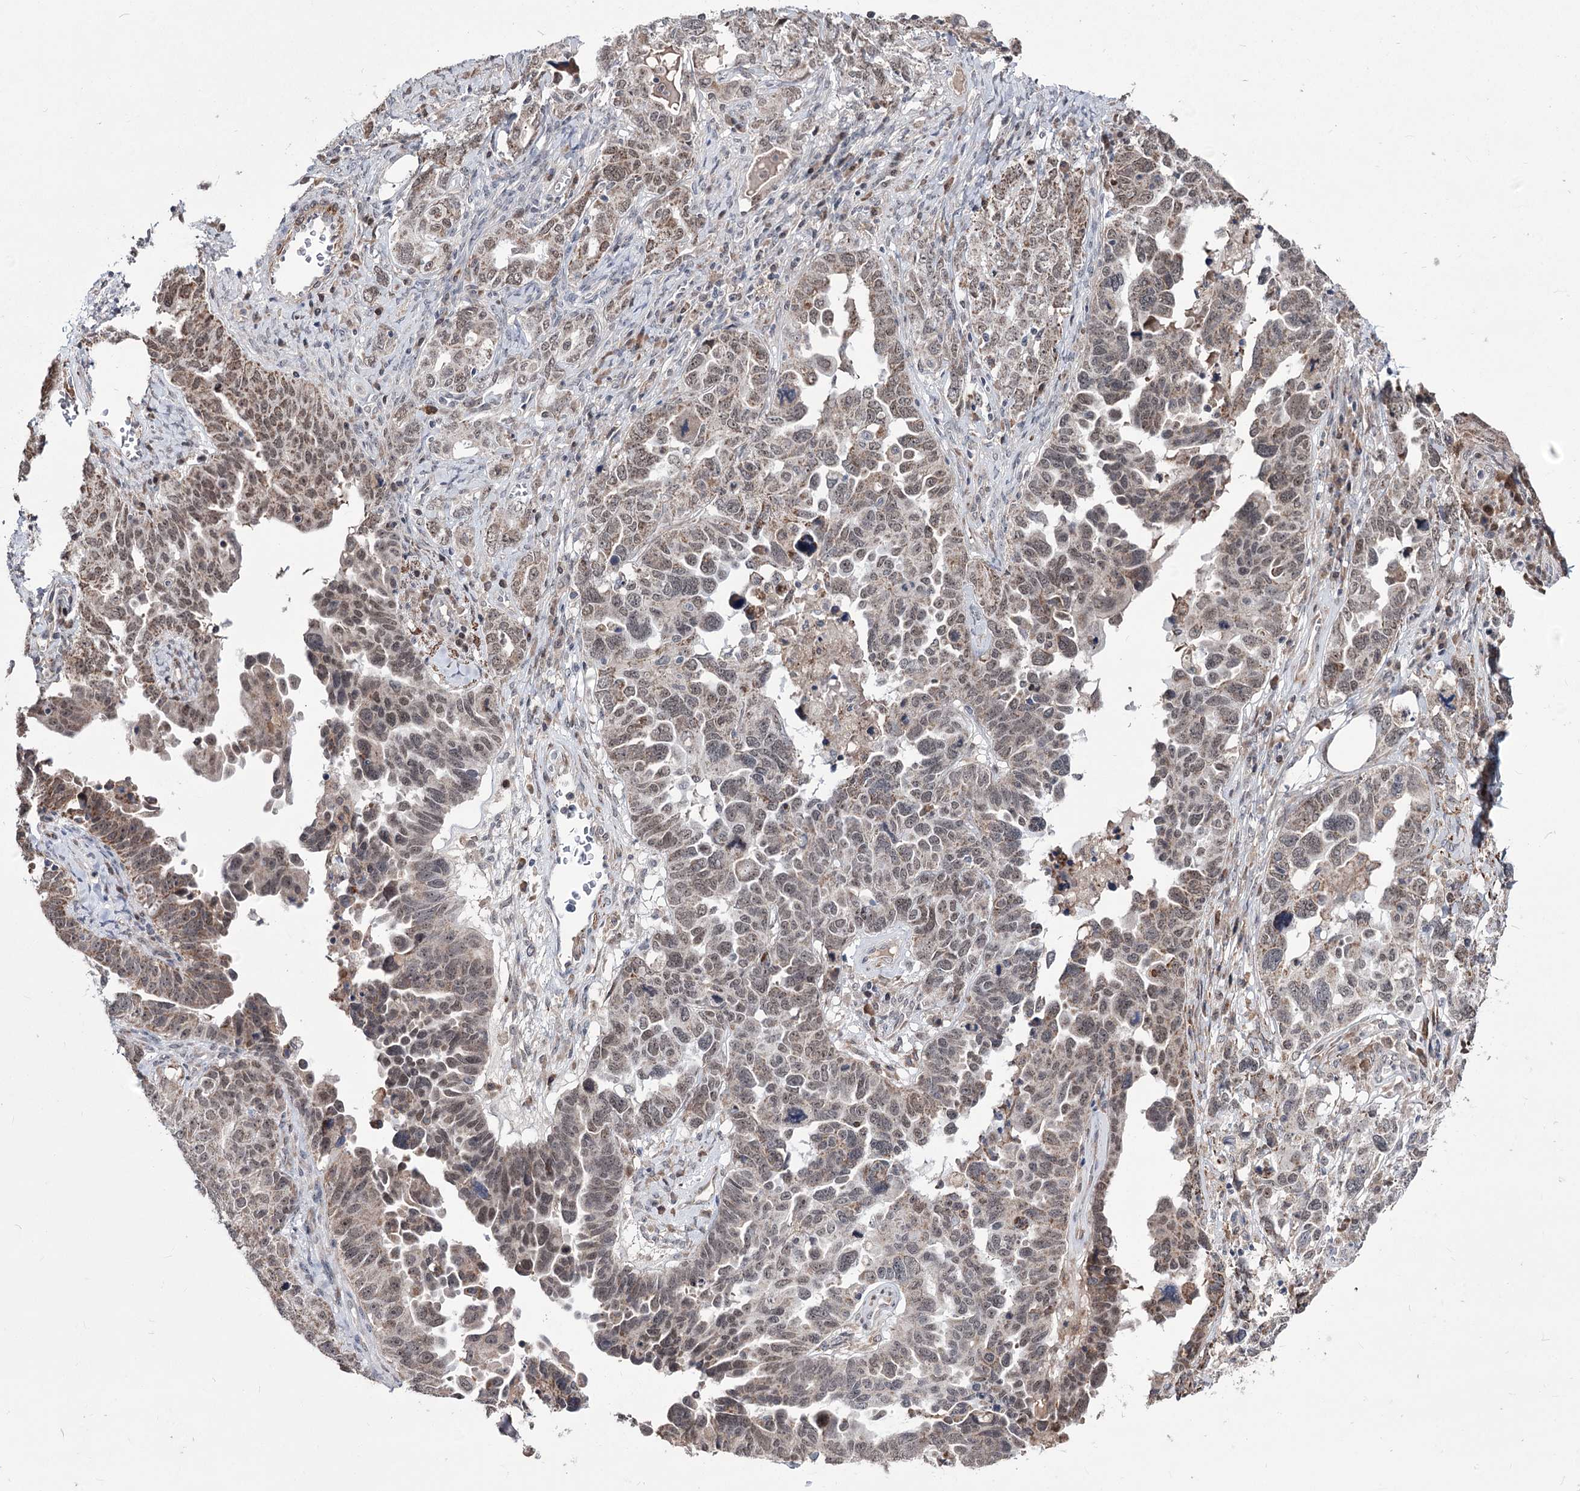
{"staining": {"intensity": "weak", "quantity": "25%-75%", "location": "cytoplasmic/membranous,nuclear"}, "tissue": "ovarian cancer", "cell_type": "Tumor cells", "image_type": "cancer", "snomed": [{"axis": "morphology", "description": "Carcinoma, endometroid"}, {"axis": "topography", "description": "Ovary"}], "caption": "Human ovarian cancer (endometroid carcinoma) stained with a brown dye displays weak cytoplasmic/membranous and nuclear positive staining in approximately 25%-75% of tumor cells.", "gene": "PPRC1", "patient": {"sex": "female", "age": 62}}